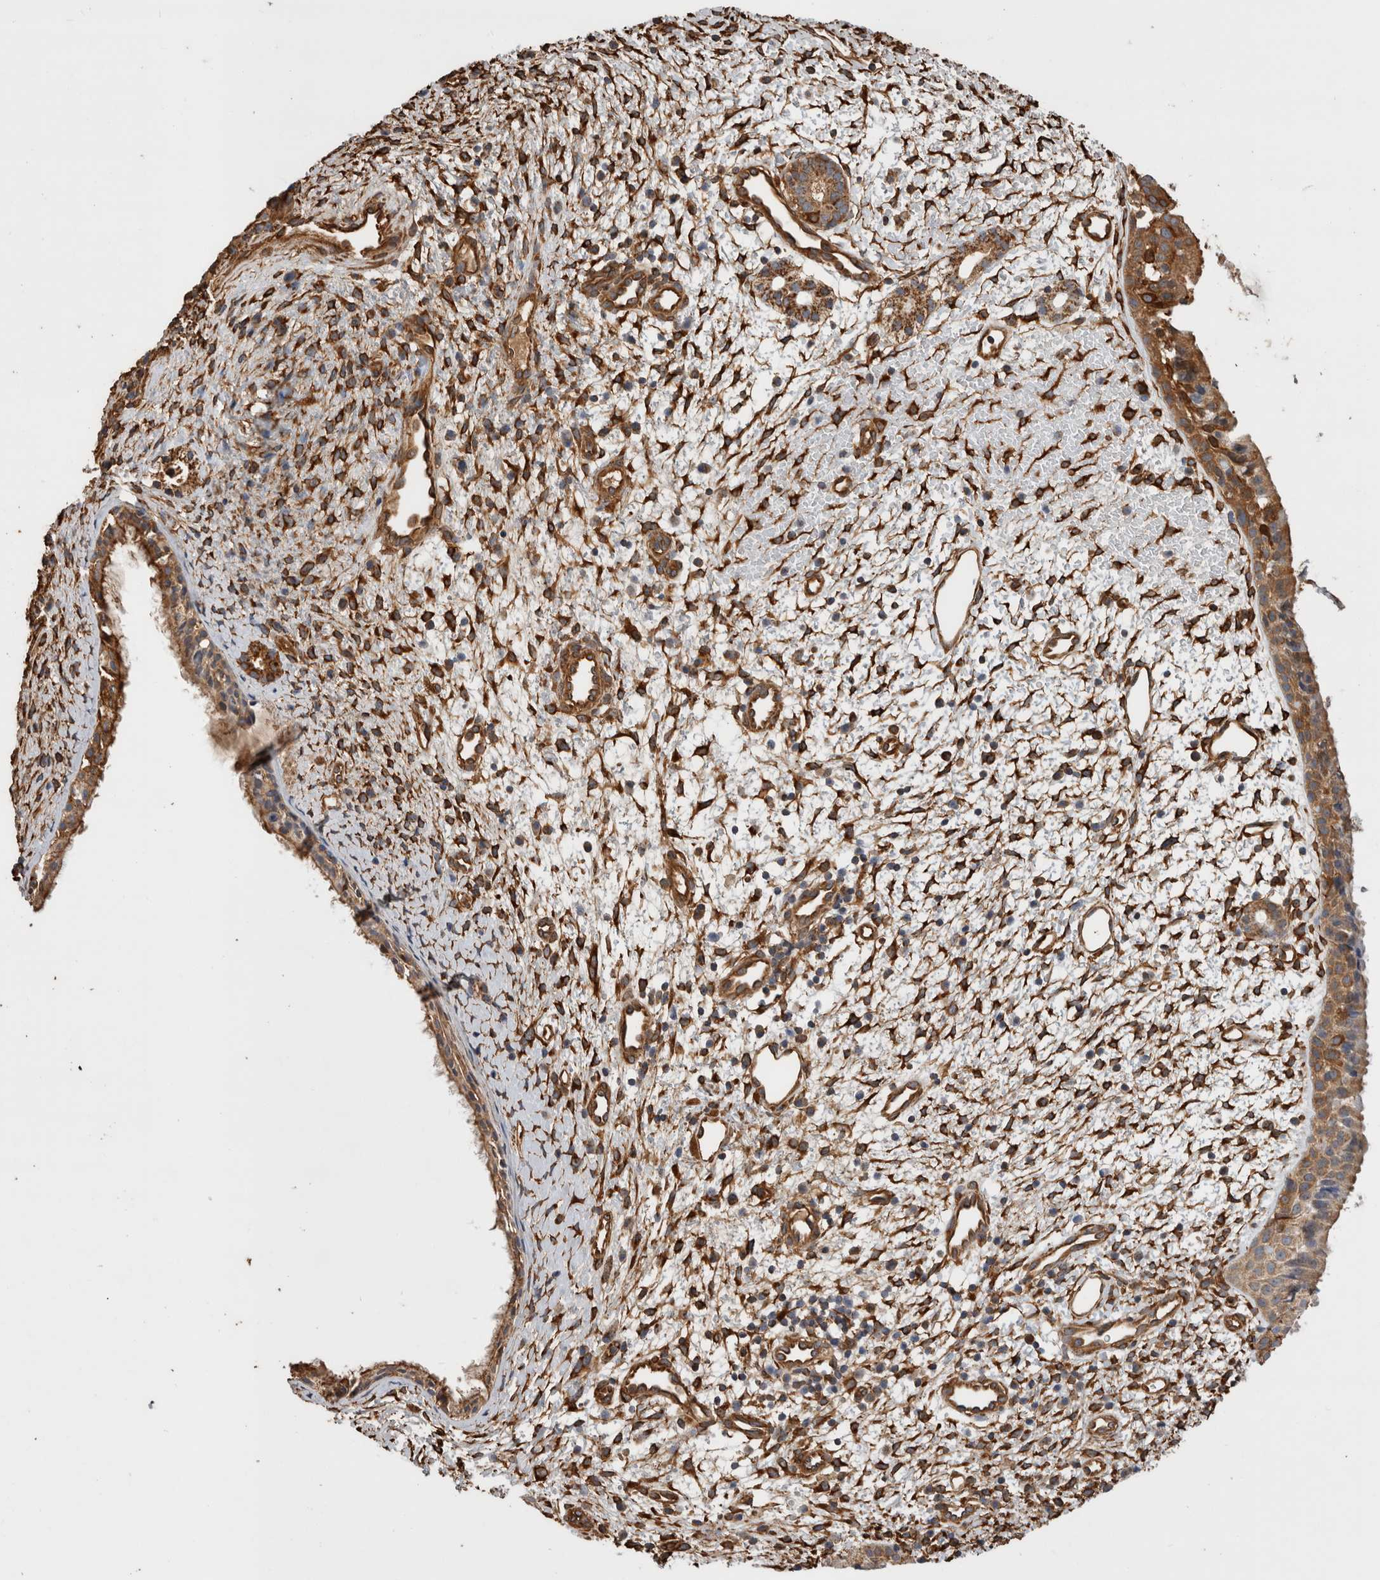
{"staining": {"intensity": "moderate", "quantity": ">75%", "location": "cytoplasmic/membranous"}, "tissue": "nasopharynx", "cell_type": "Respiratory epithelial cells", "image_type": "normal", "snomed": [{"axis": "morphology", "description": "Normal tissue, NOS"}, {"axis": "topography", "description": "Nasopharynx"}], "caption": "Immunohistochemistry (IHC) histopathology image of benign nasopharynx stained for a protein (brown), which displays medium levels of moderate cytoplasmic/membranous expression in approximately >75% of respiratory epithelial cells.", "gene": "ZNF397", "patient": {"sex": "male", "age": 22}}